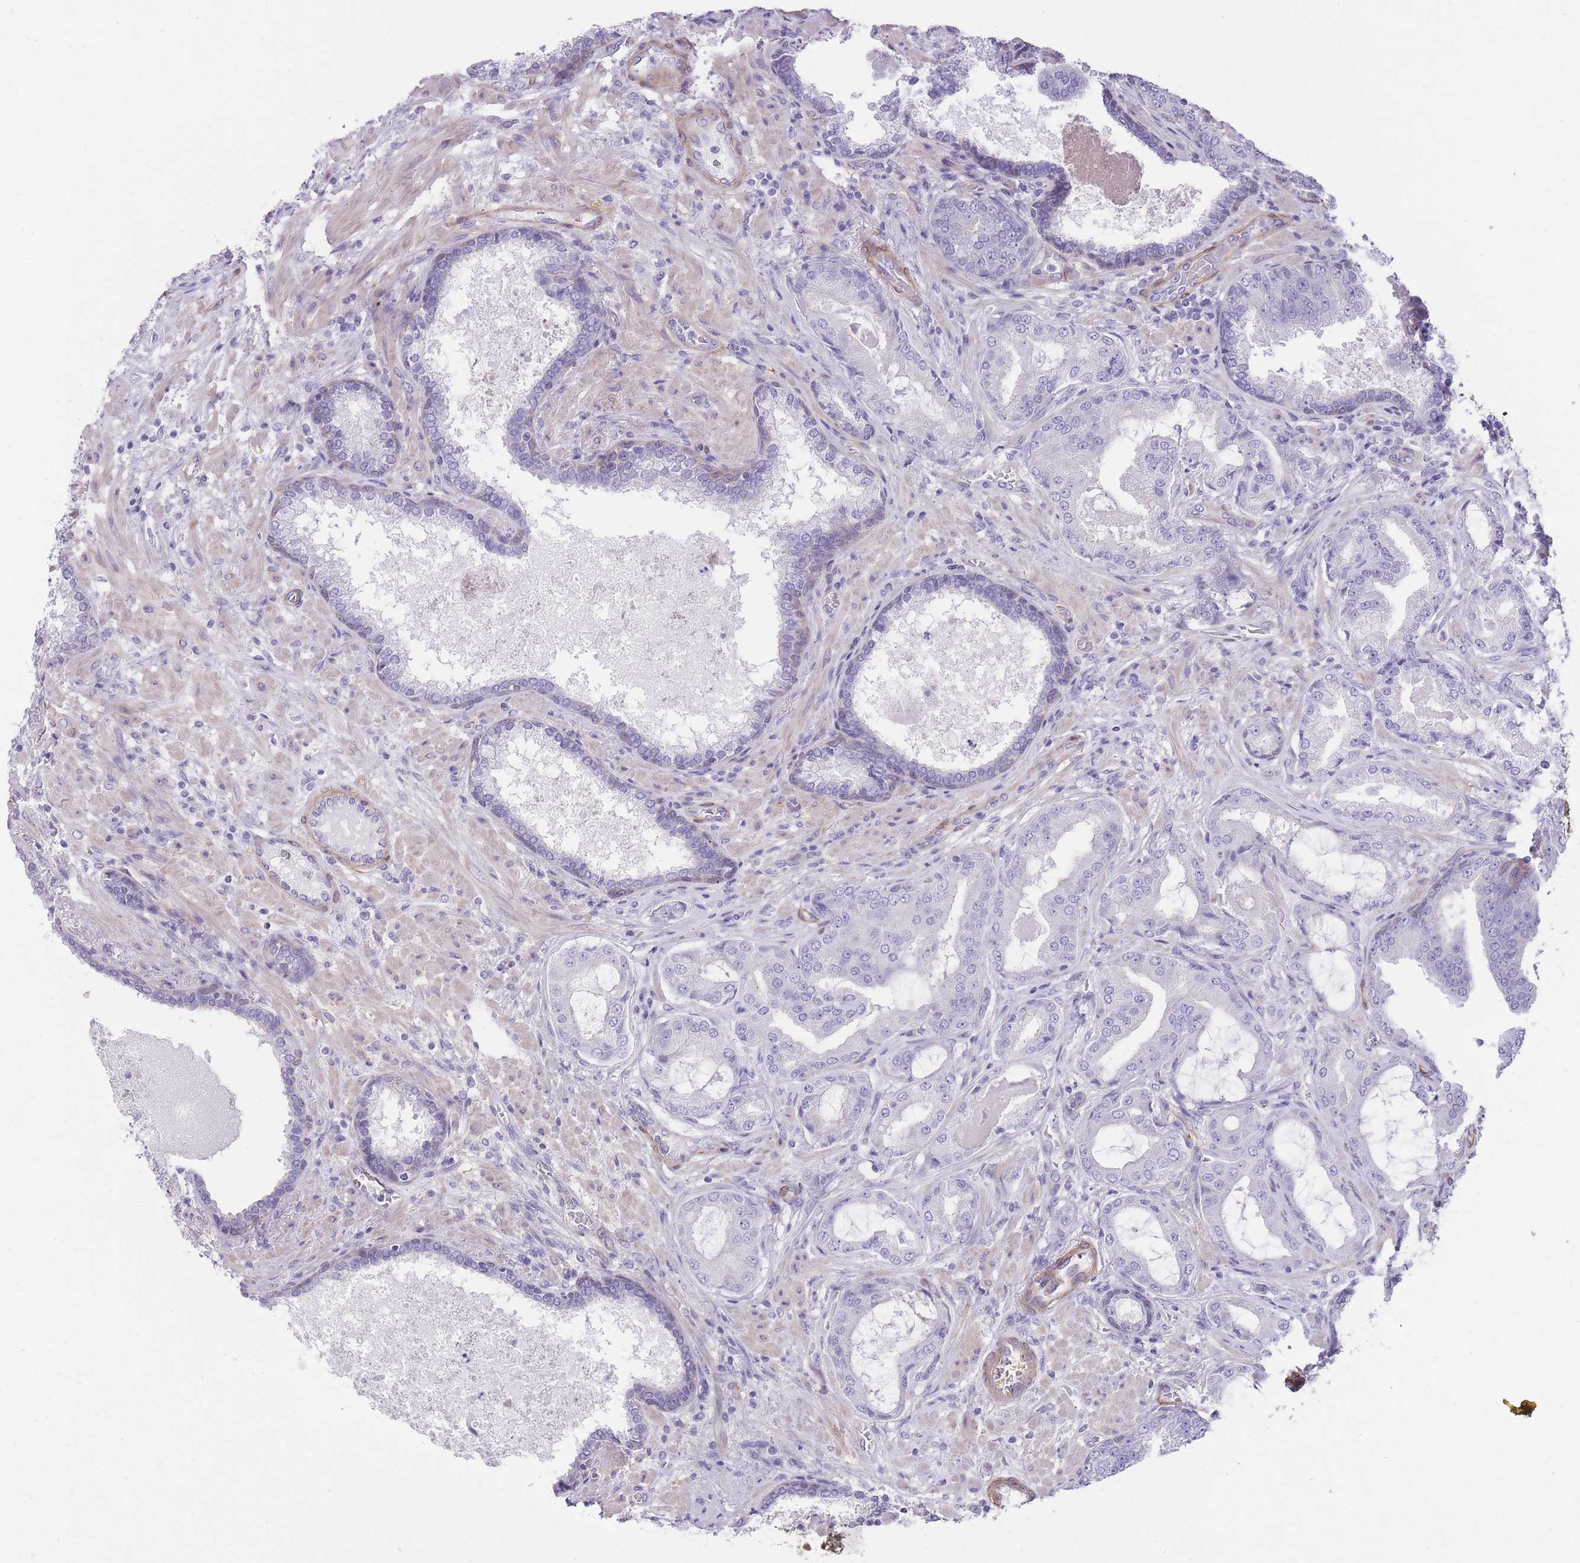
{"staining": {"intensity": "negative", "quantity": "none", "location": "none"}, "tissue": "prostate cancer", "cell_type": "Tumor cells", "image_type": "cancer", "snomed": [{"axis": "morphology", "description": "Adenocarcinoma, High grade"}, {"axis": "topography", "description": "Prostate"}], "caption": "This is a image of immunohistochemistry (IHC) staining of high-grade adenocarcinoma (prostate), which shows no expression in tumor cells. (DAB immunohistochemistry (IHC) with hematoxylin counter stain).", "gene": "OR11H12", "patient": {"sex": "male", "age": 68}}